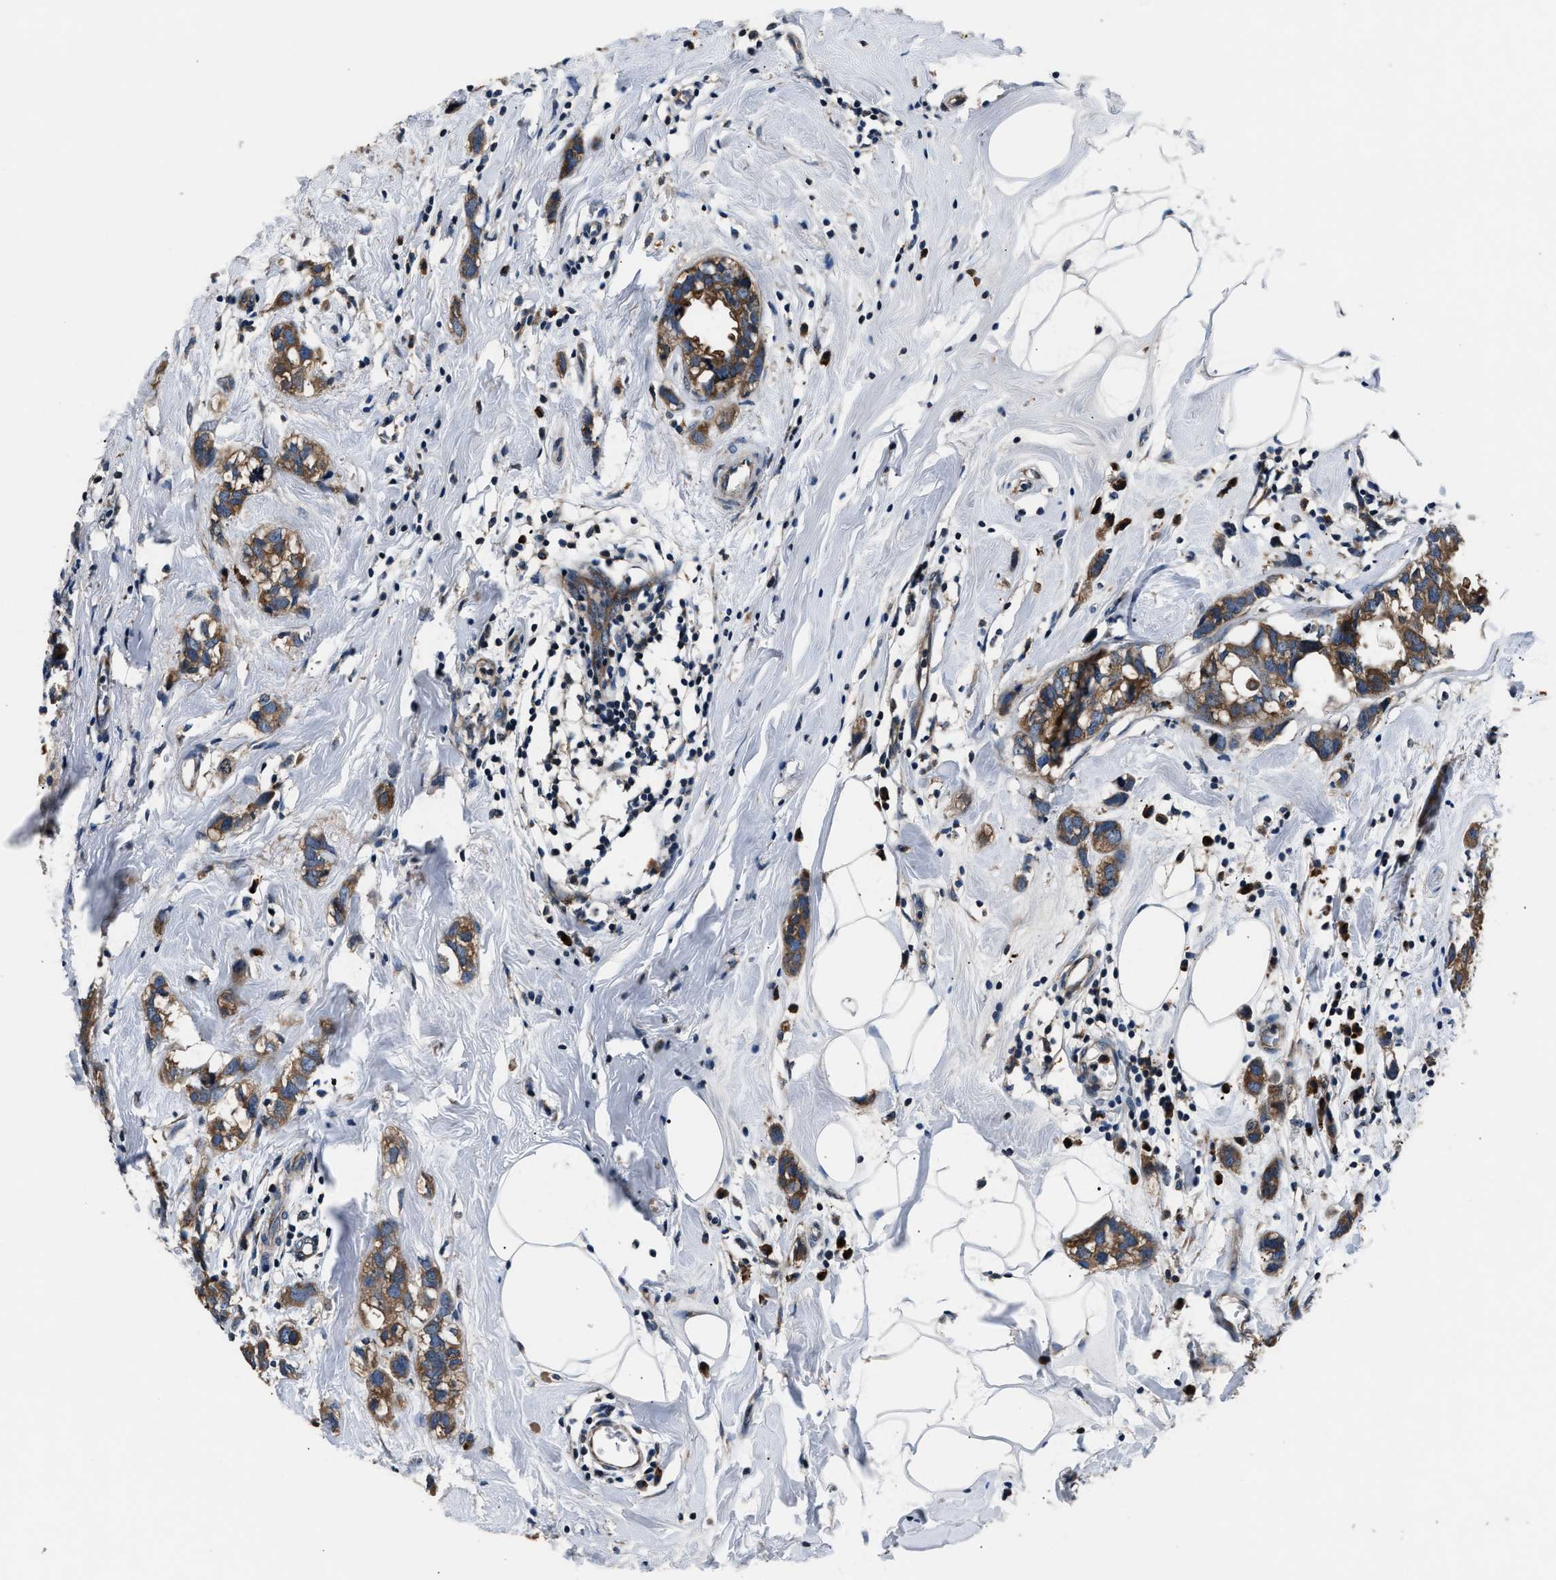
{"staining": {"intensity": "moderate", "quantity": ">75%", "location": "cytoplasmic/membranous"}, "tissue": "breast cancer", "cell_type": "Tumor cells", "image_type": "cancer", "snomed": [{"axis": "morphology", "description": "Normal tissue, NOS"}, {"axis": "morphology", "description": "Duct carcinoma"}, {"axis": "topography", "description": "Breast"}], "caption": "Protein expression analysis of human breast cancer reveals moderate cytoplasmic/membranous positivity in approximately >75% of tumor cells.", "gene": "IMPDH2", "patient": {"sex": "female", "age": 50}}